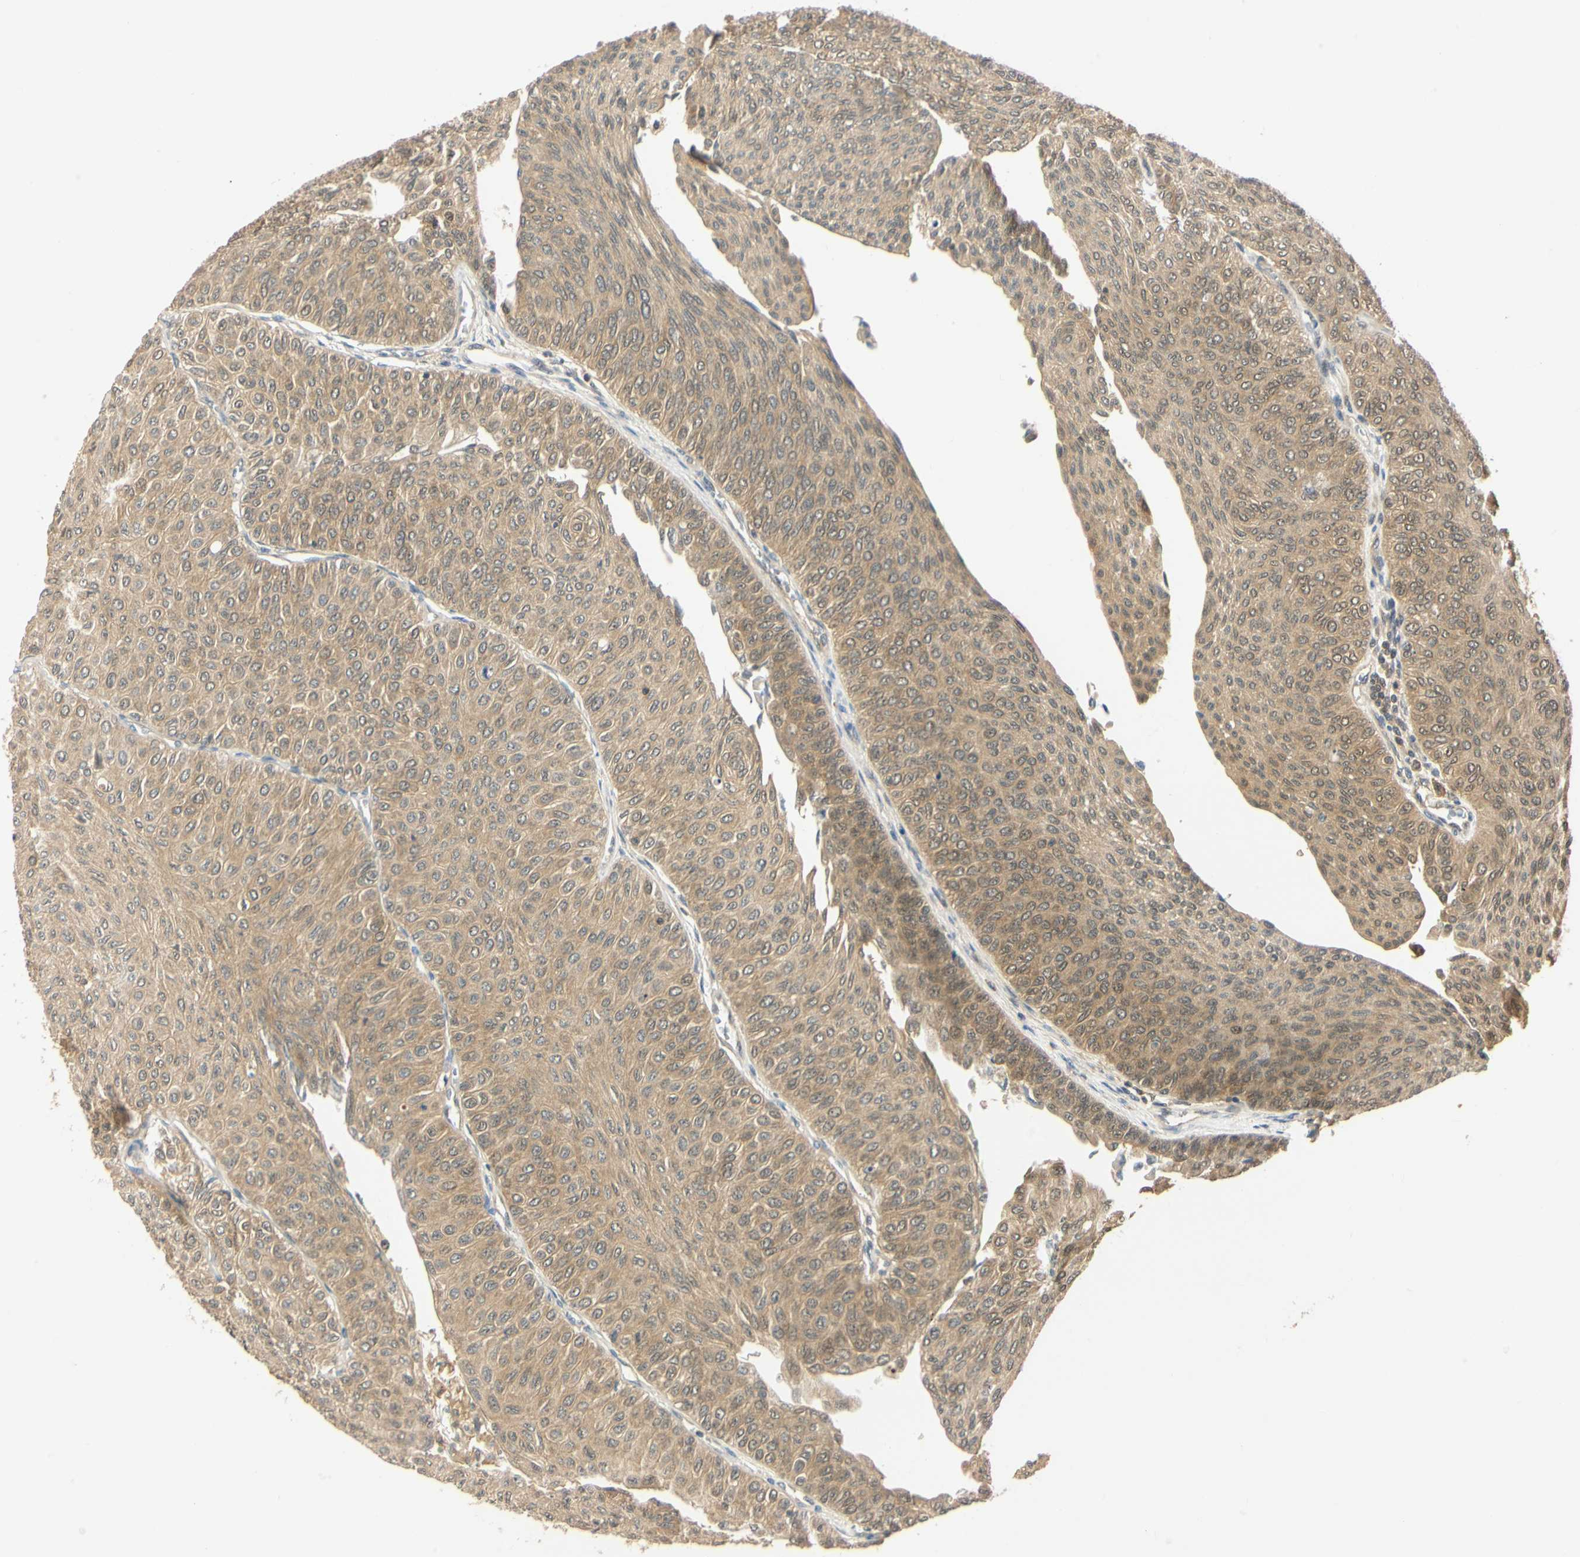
{"staining": {"intensity": "moderate", "quantity": ">75%", "location": "cytoplasmic/membranous"}, "tissue": "urothelial cancer", "cell_type": "Tumor cells", "image_type": "cancer", "snomed": [{"axis": "morphology", "description": "Urothelial carcinoma, Low grade"}, {"axis": "topography", "description": "Urinary bladder"}], "caption": "This histopathology image reveals immunohistochemistry (IHC) staining of low-grade urothelial carcinoma, with medium moderate cytoplasmic/membranous staining in approximately >75% of tumor cells.", "gene": "UBE2Z", "patient": {"sex": "male", "age": 78}}